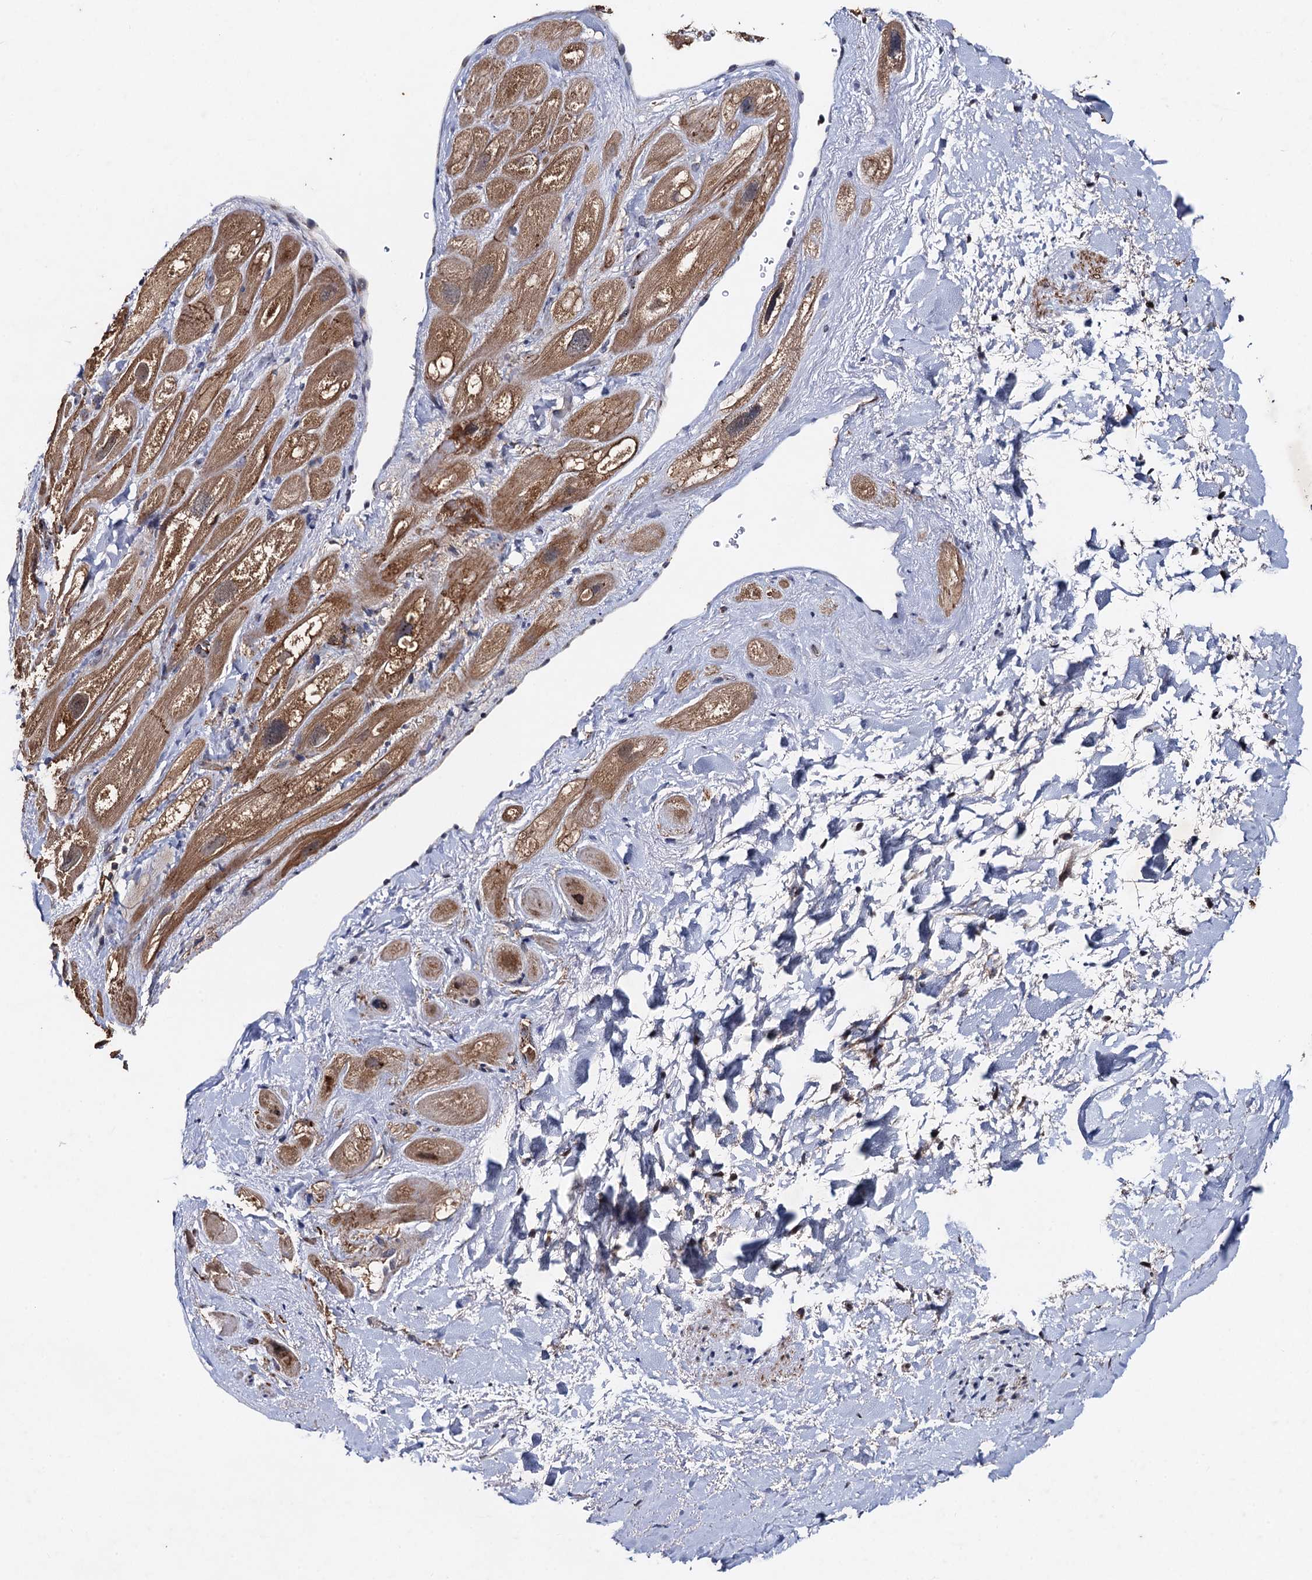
{"staining": {"intensity": "moderate", "quantity": ">75%", "location": "cytoplasmic/membranous"}, "tissue": "heart muscle", "cell_type": "Cardiomyocytes", "image_type": "normal", "snomed": [{"axis": "morphology", "description": "Normal tissue, NOS"}, {"axis": "topography", "description": "Heart"}], "caption": "Brown immunohistochemical staining in unremarkable human heart muscle displays moderate cytoplasmic/membranous expression in approximately >75% of cardiomyocytes.", "gene": "PPTC7", "patient": {"sex": "male", "age": 49}}